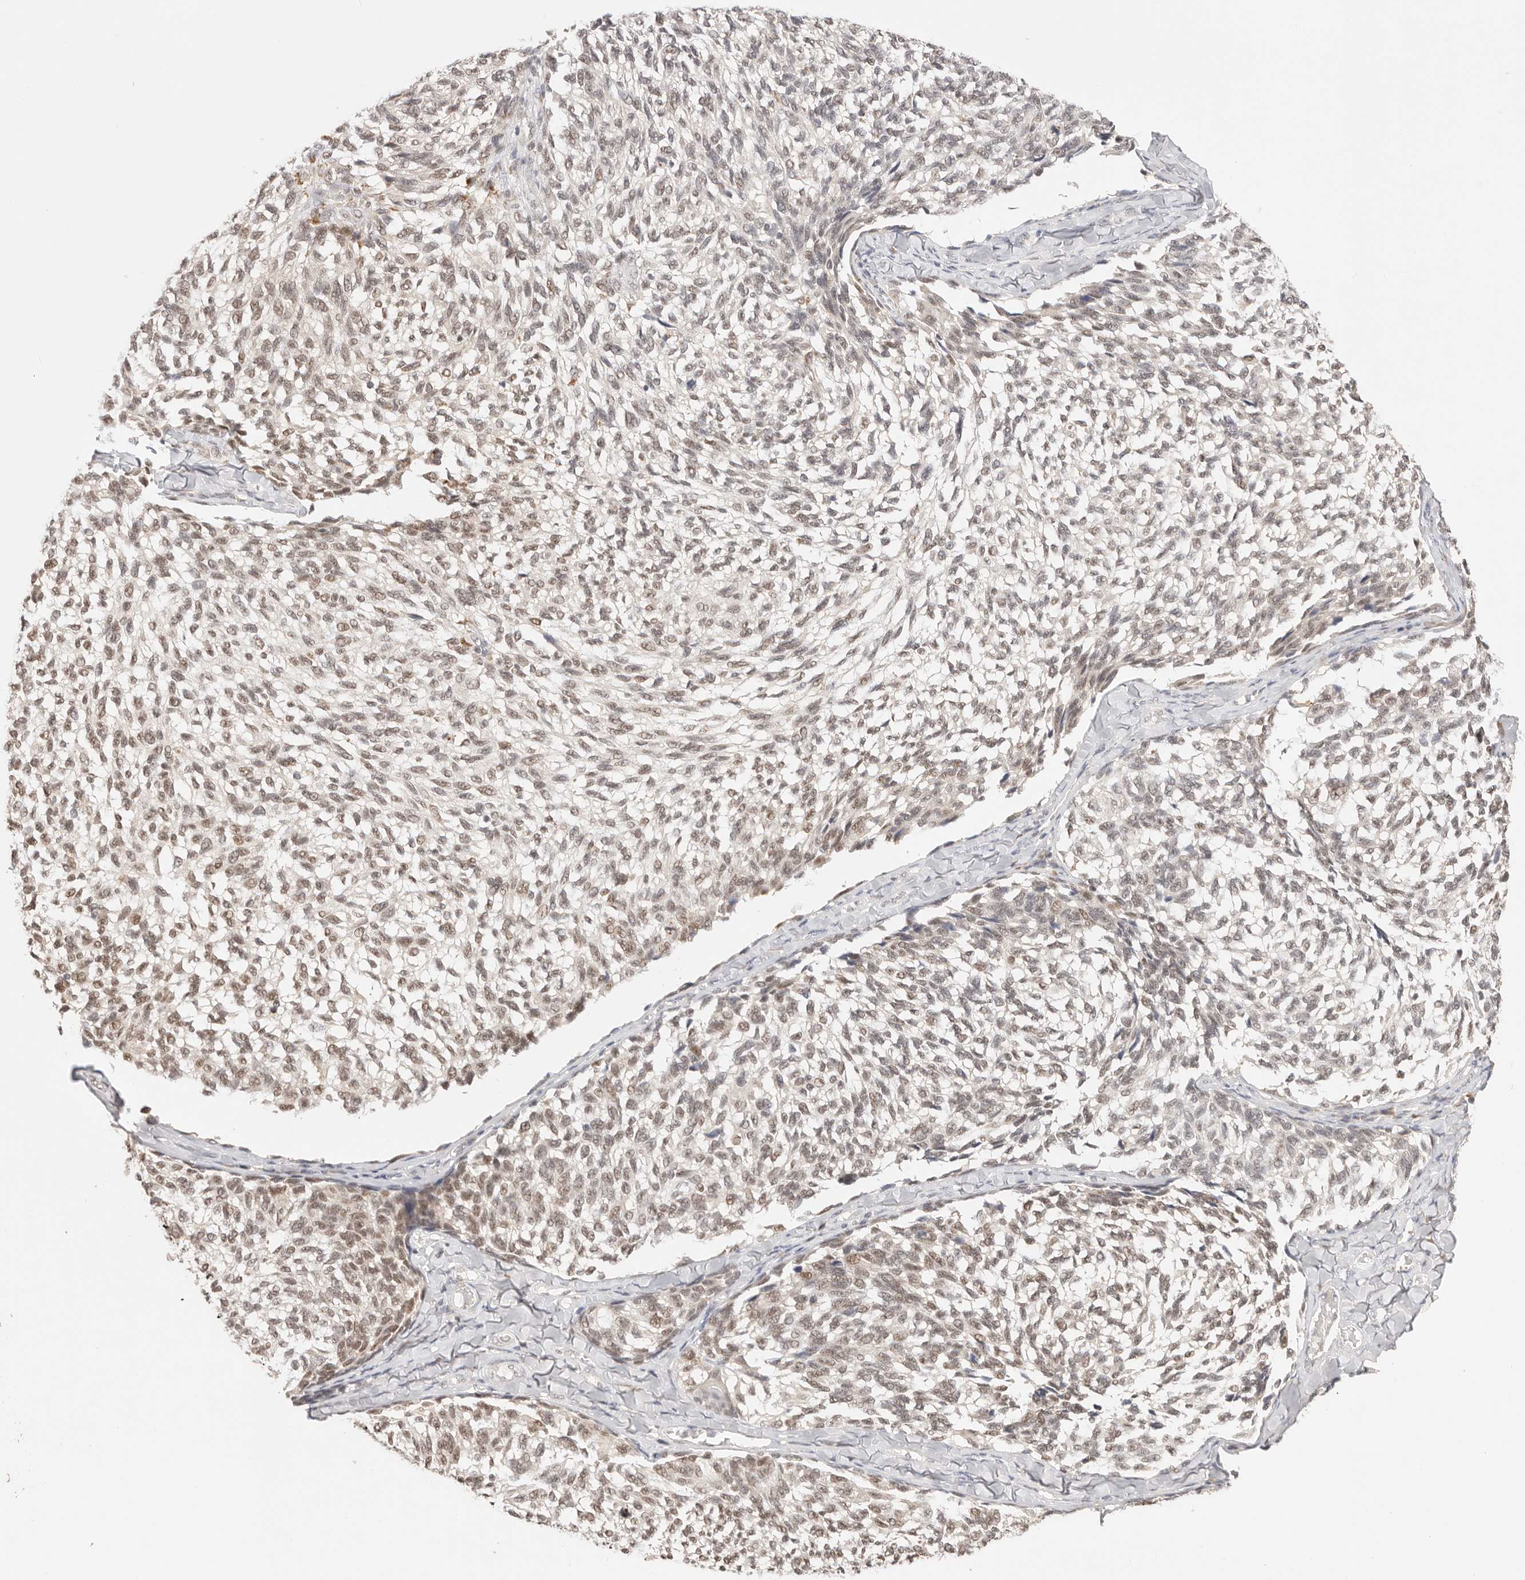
{"staining": {"intensity": "moderate", "quantity": ">75%", "location": "nuclear"}, "tissue": "melanoma", "cell_type": "Tumor cells", "image_type": "cancer", "snomed": [{"axis": "morphology", "description": "Malignant melanoma, NOS"}, {"axis": "topography", "description": "Skin"}], "caption": "DAB immunohistochemical staining of melanoma exhibits moderate nuclear protein expression in approximately >75% of tumor cells.", "gene": "RFC3", "patient": {"sex": "female", "age": 73}}